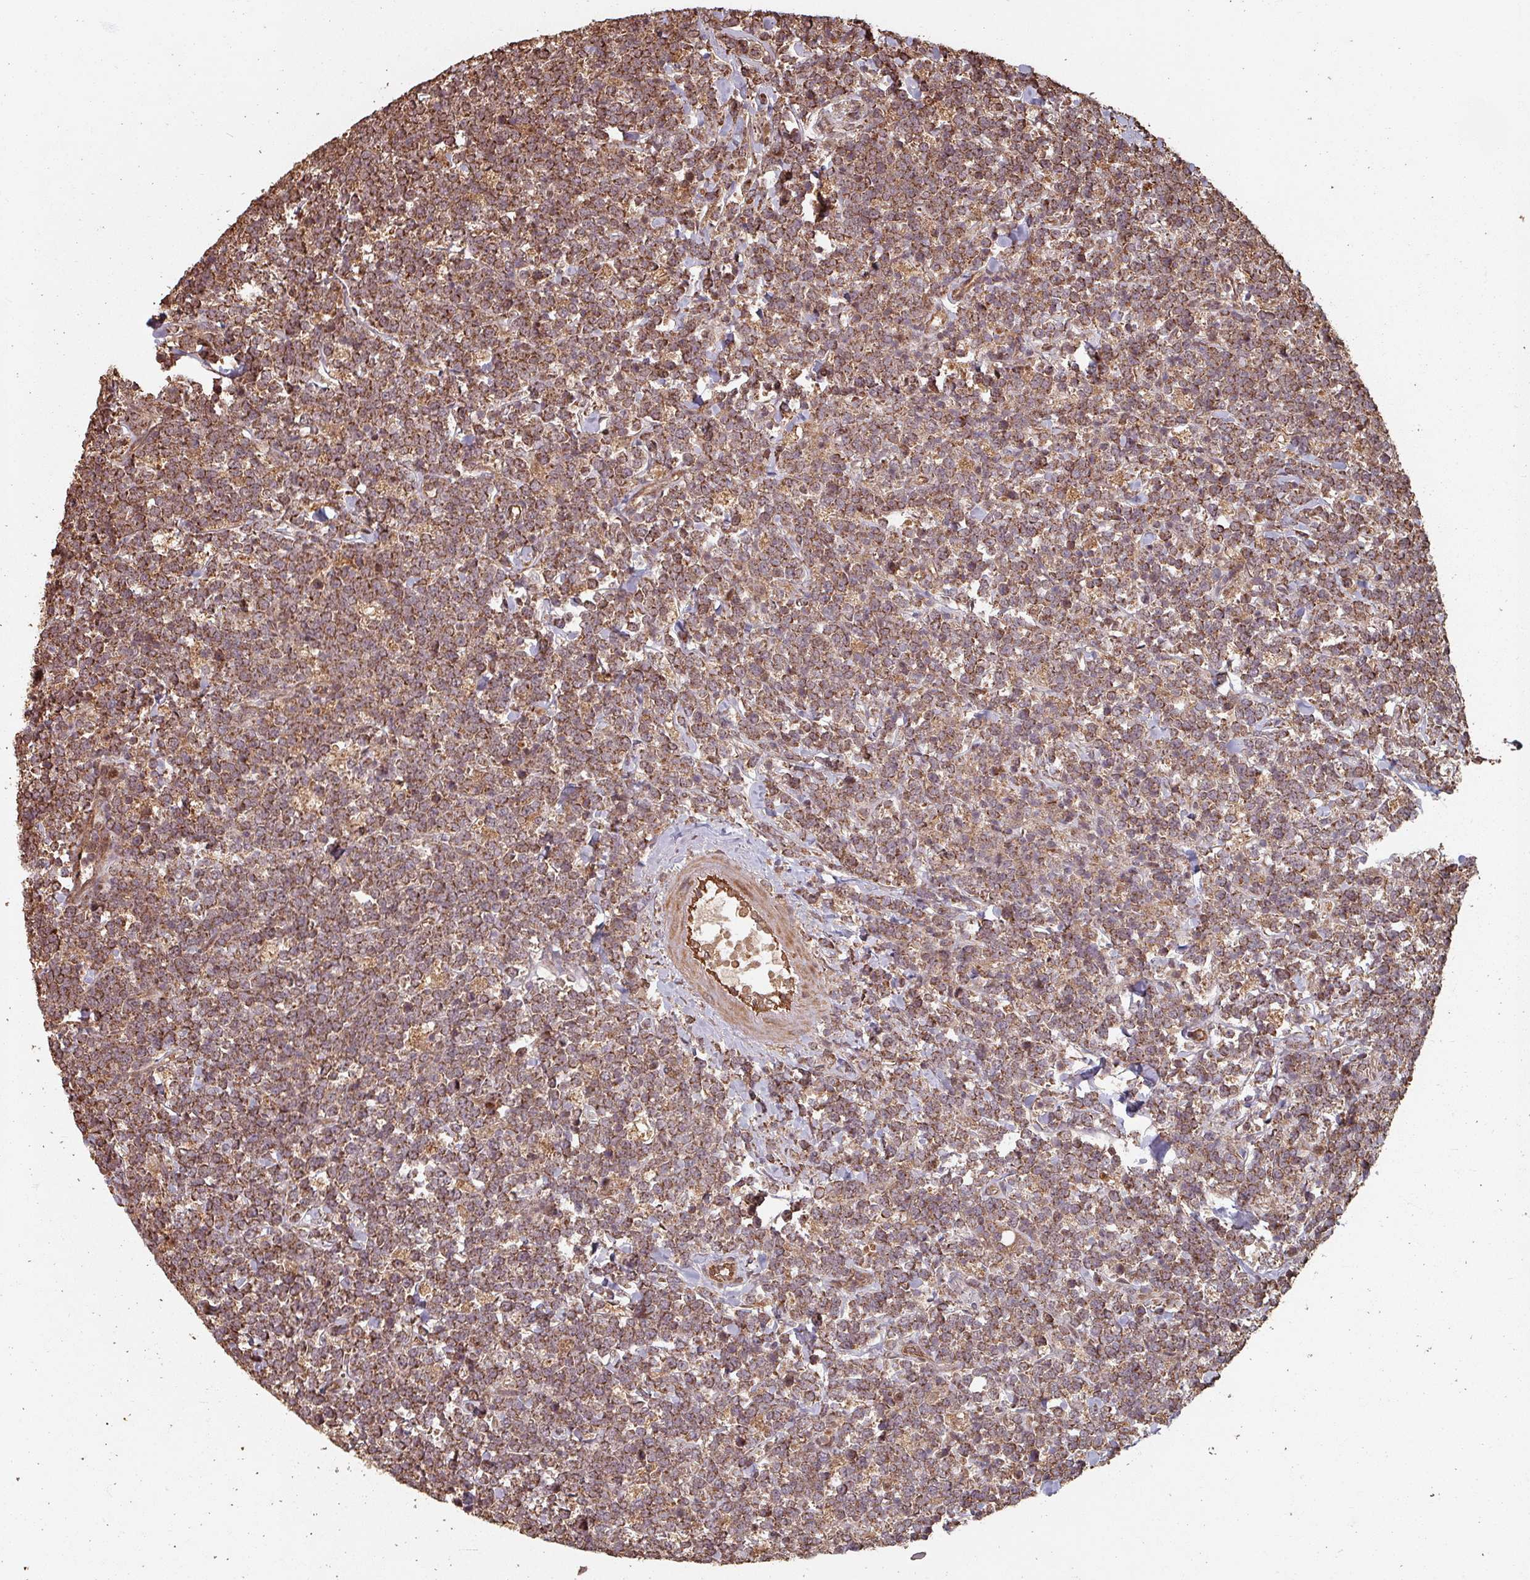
{"staining": {"intensity": "moderate", "quantity": ">75%", "location": "cytoplasmic/membranous"}, "tissue": "lymphoma", "cell_type": "Tumor cells", "image_type": "cancer", "snomed": [{"axis": "morphology", "description": "Malignant lymphoma, non-Hodgkin's type, High grade"}, {"axis": "topography", "description": "Small intestine"}, {"axis": "topography", "description": "Colon"}], "caption": "Human lymphoma stained with a brown dye displays moderate cytoplasmic/membranous positive staining in about >75% of tumor cells.", "gene": "EID1", "patient": {"sex": "male", "age": 8}}